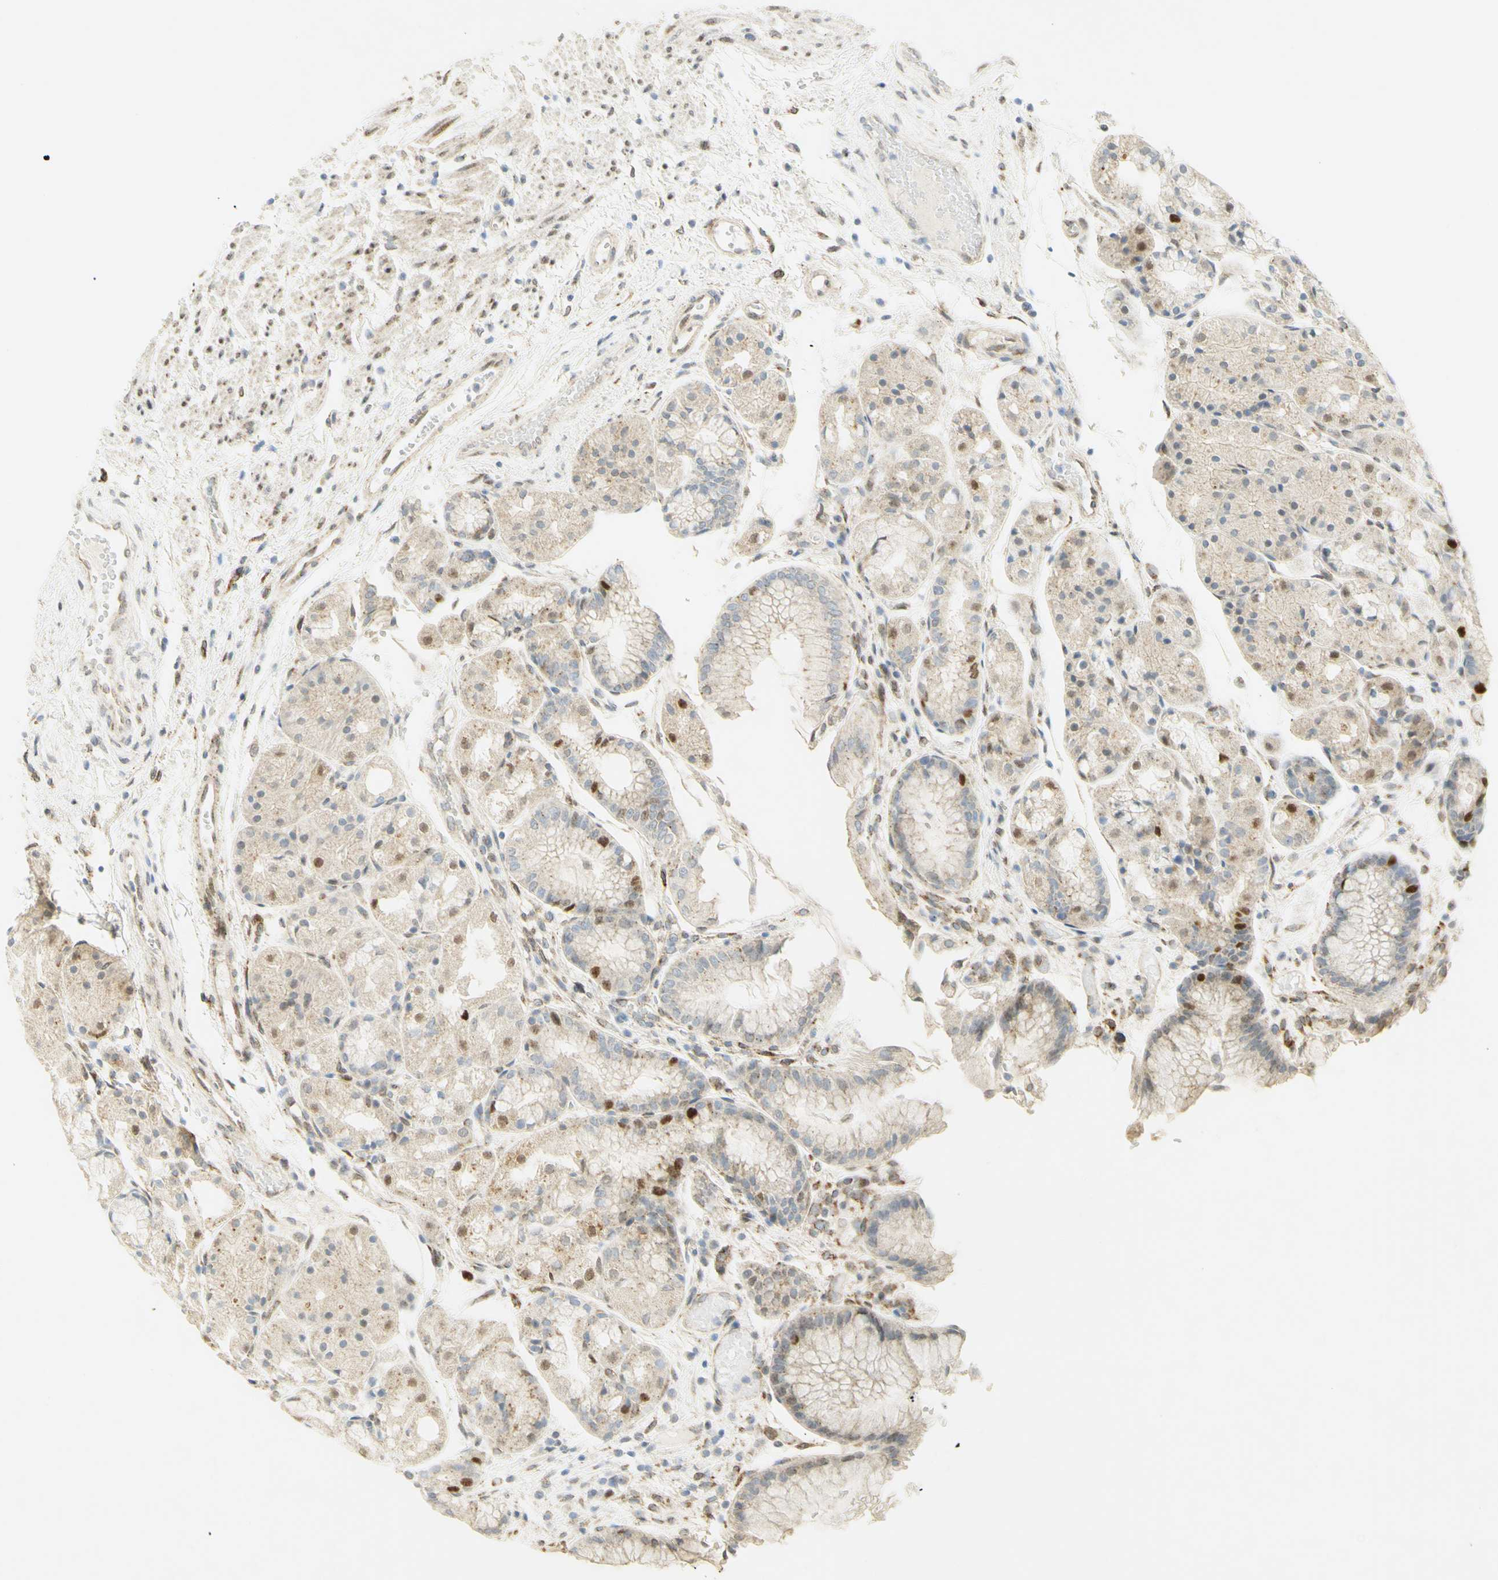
{"staining": {"intensity": "strong", "quantity": "<25%", "location": "nuclear"}, "tissue": "stomach", "cell_type": "Glandular cells", "image_type": "normal", "snomed": [{"axis": "morphology", "description": "Normal tissue, NOS"}, {"axis": "topography", "description": "Stomach, upper"}], "caption": "Immunohistochemistry (DAB (3,3'-diaminobenzidine)) staining of normal human stomach shows strong nuclear protein positivity in approximately <25% of glandular cells.", "gene": "E2F1", "patient": {"sex": "male", "age": 72}}